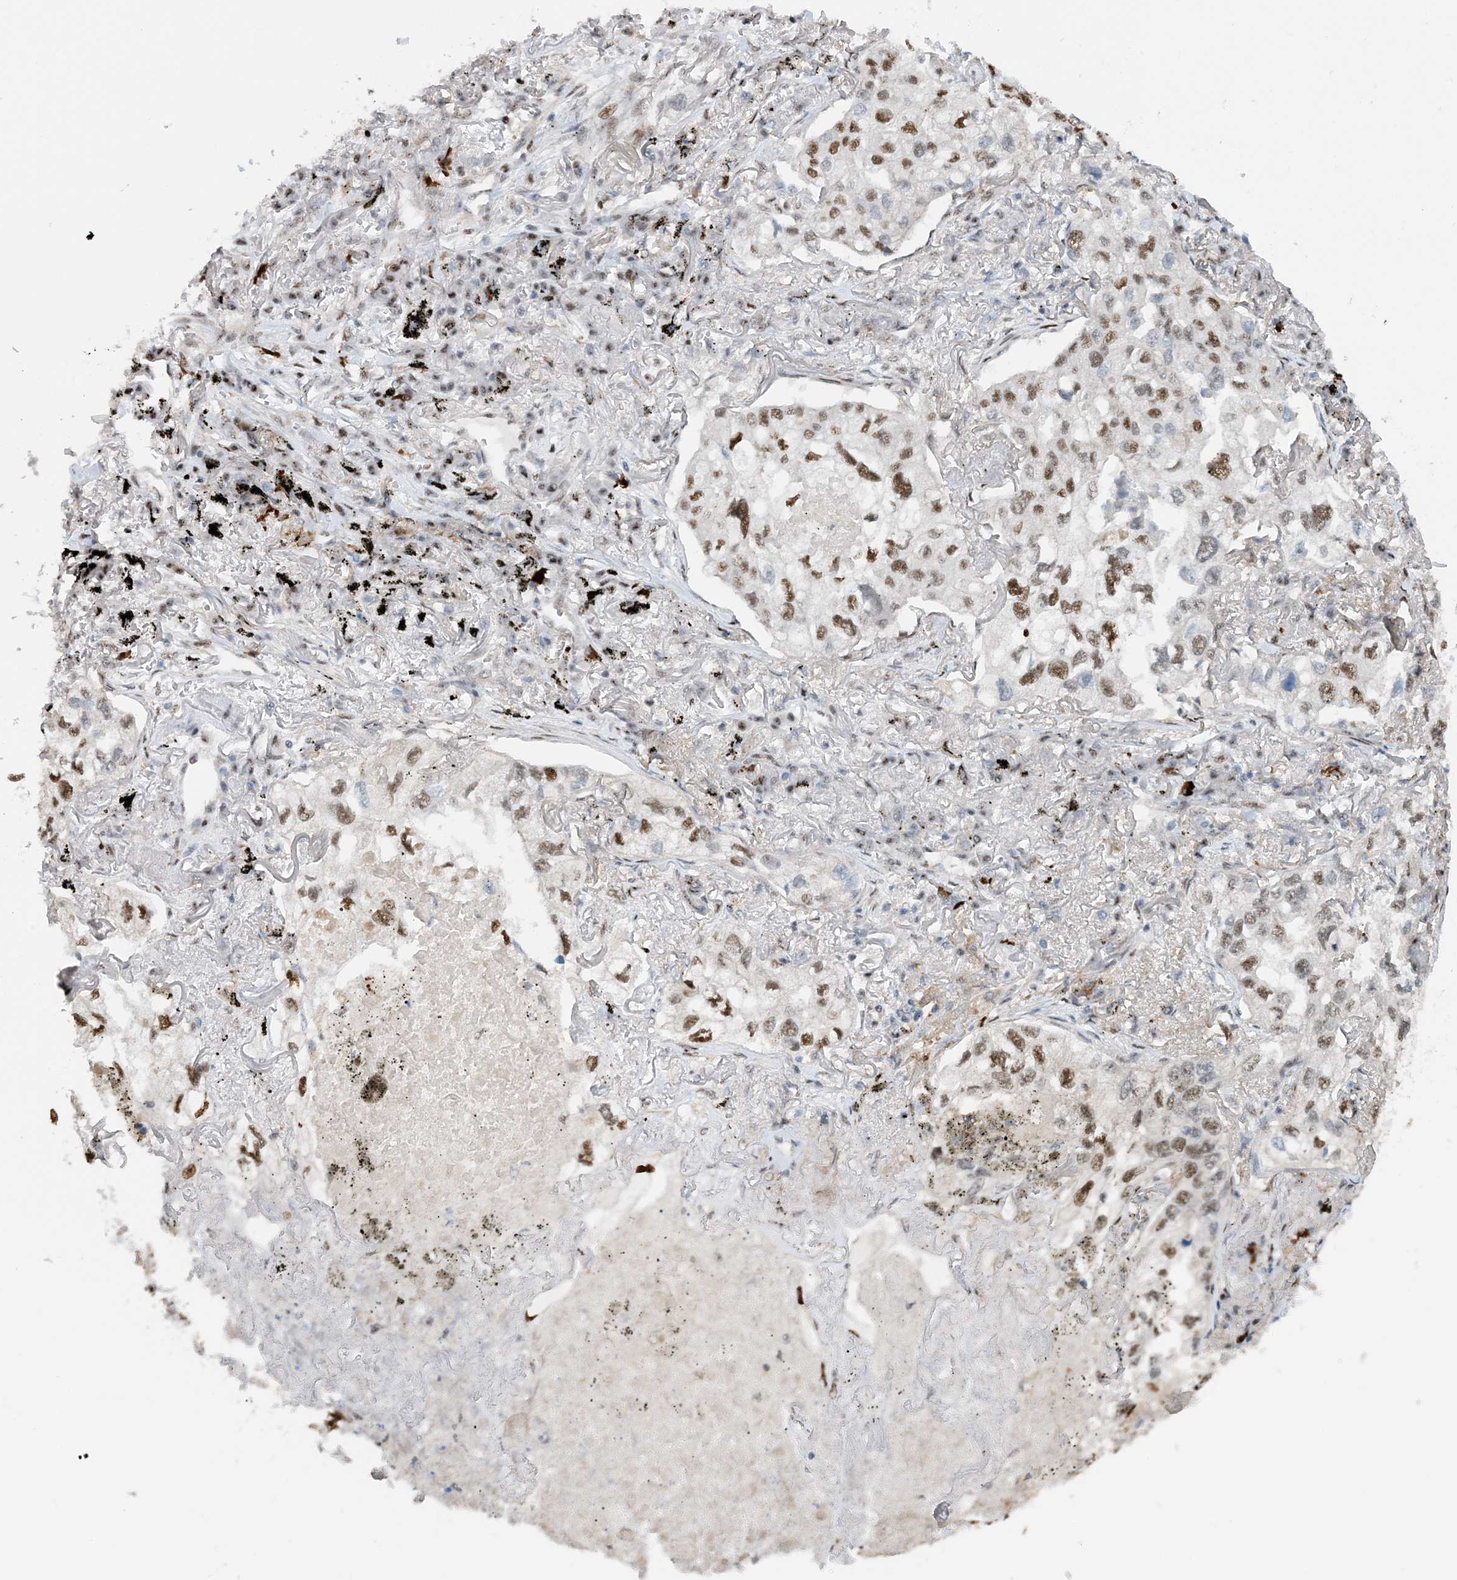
{"staining": {"intensity": "moderate", "quantity": ">75%", "location": "nuclear"}, "tissue": "lung cancer", "cell_type": "Tumor cells", "image_type": "cancer", "snomed": [{"axis": "morphology", "description": "Adenocarcinoma, NOS"}, {"axis": "topography", "description": "Lung"}], "caption": "Lung cancer (adenocarcinoma) stained for a protein (brown) exhibits moderate nuclear positive expression in approximately >75% of tumor cells.", "gene": "HEMK1", "patient": {"sex": "male", "age": 65}}